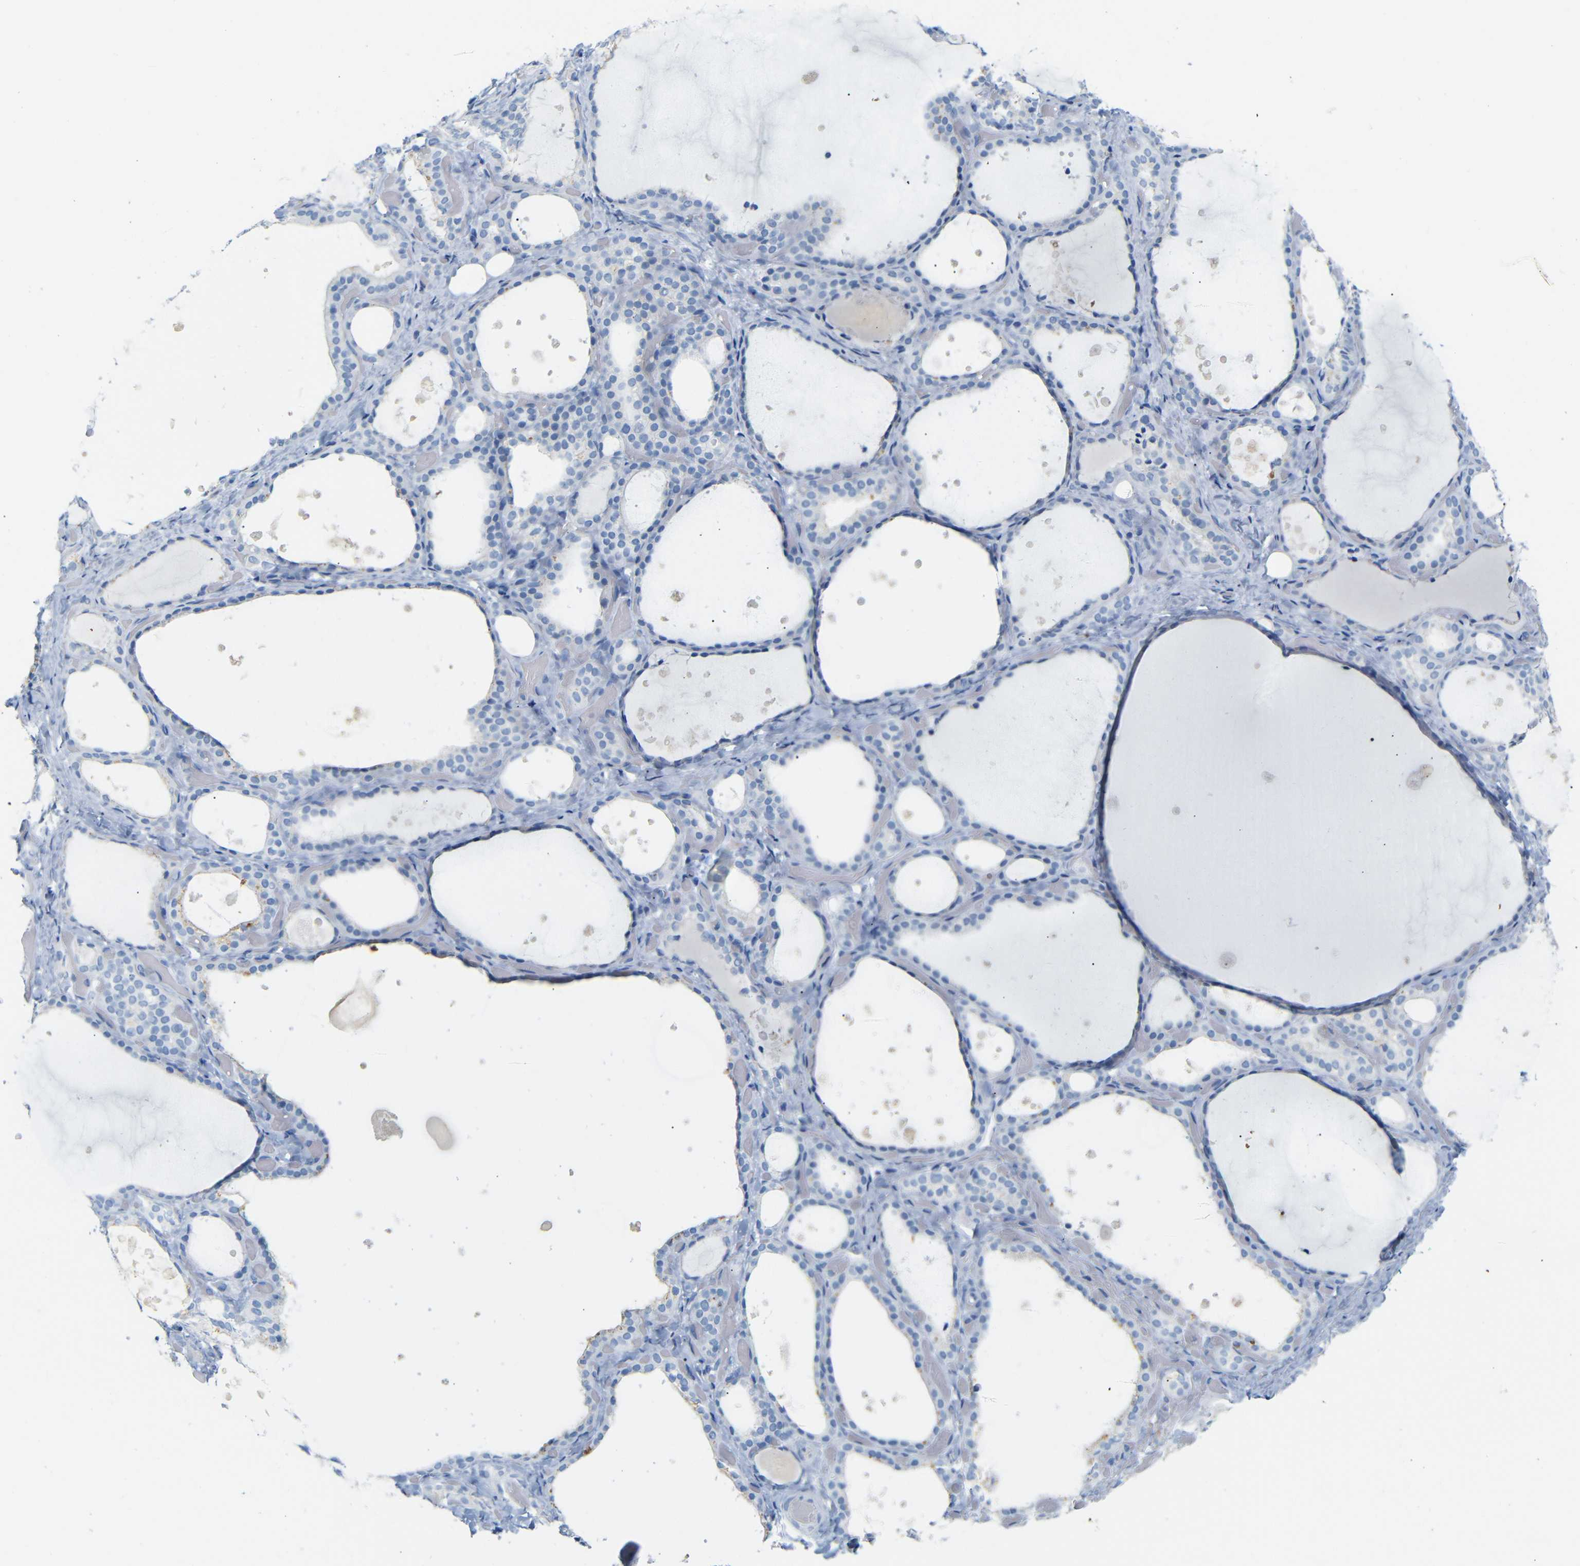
{"staining": {"intensity": "negative", "quantity": "none", "location": "none"}, "tissue": "thyroid gland", "cell_type": "Glandular cells", "image_type": "normal", "snomed": [{"axis": "morphology", "description": "Normal tissue, NOS"}, {"axis": "topography", "description": "Thyroid gland"}], "caption": "IHC of benign thyroid gland exhibits no expression in glandular cells.", "gene": "DYNAP", "patient": {"sex": "female", "age": 44}}